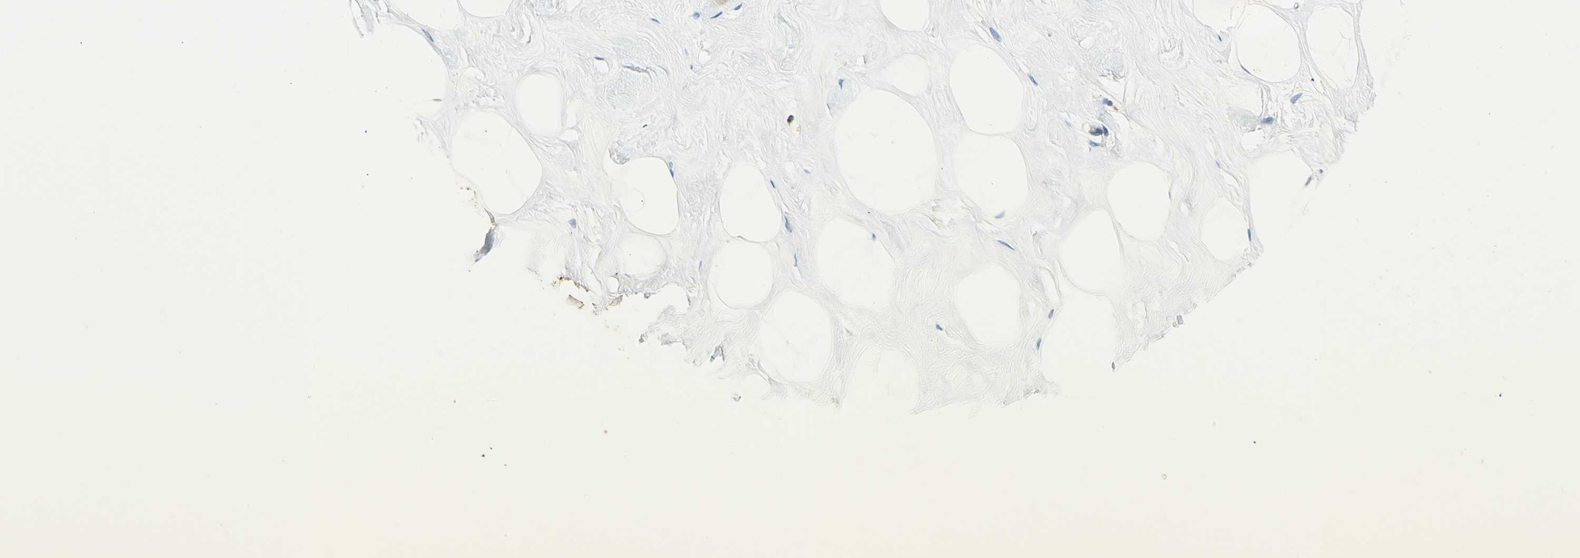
{"staining": {"intensity": "negative", "quantity": "none", "location": "none"}, "tissue": "breast", "cell_type": "Adipocytes", "image_type": "normal", "snomed": [{"axis": "morphology", "description": "Normal tissue, NOS"}, {"axis": "topography", "description": "Breast"}], "caption": "DAB (3,3'-diaminobenzidine) immunohistochemical staining of benign breast shows no significant positivity in adipocytes.", "gene": "TULP4", "patient": {"sex": "female", "age": 23}}